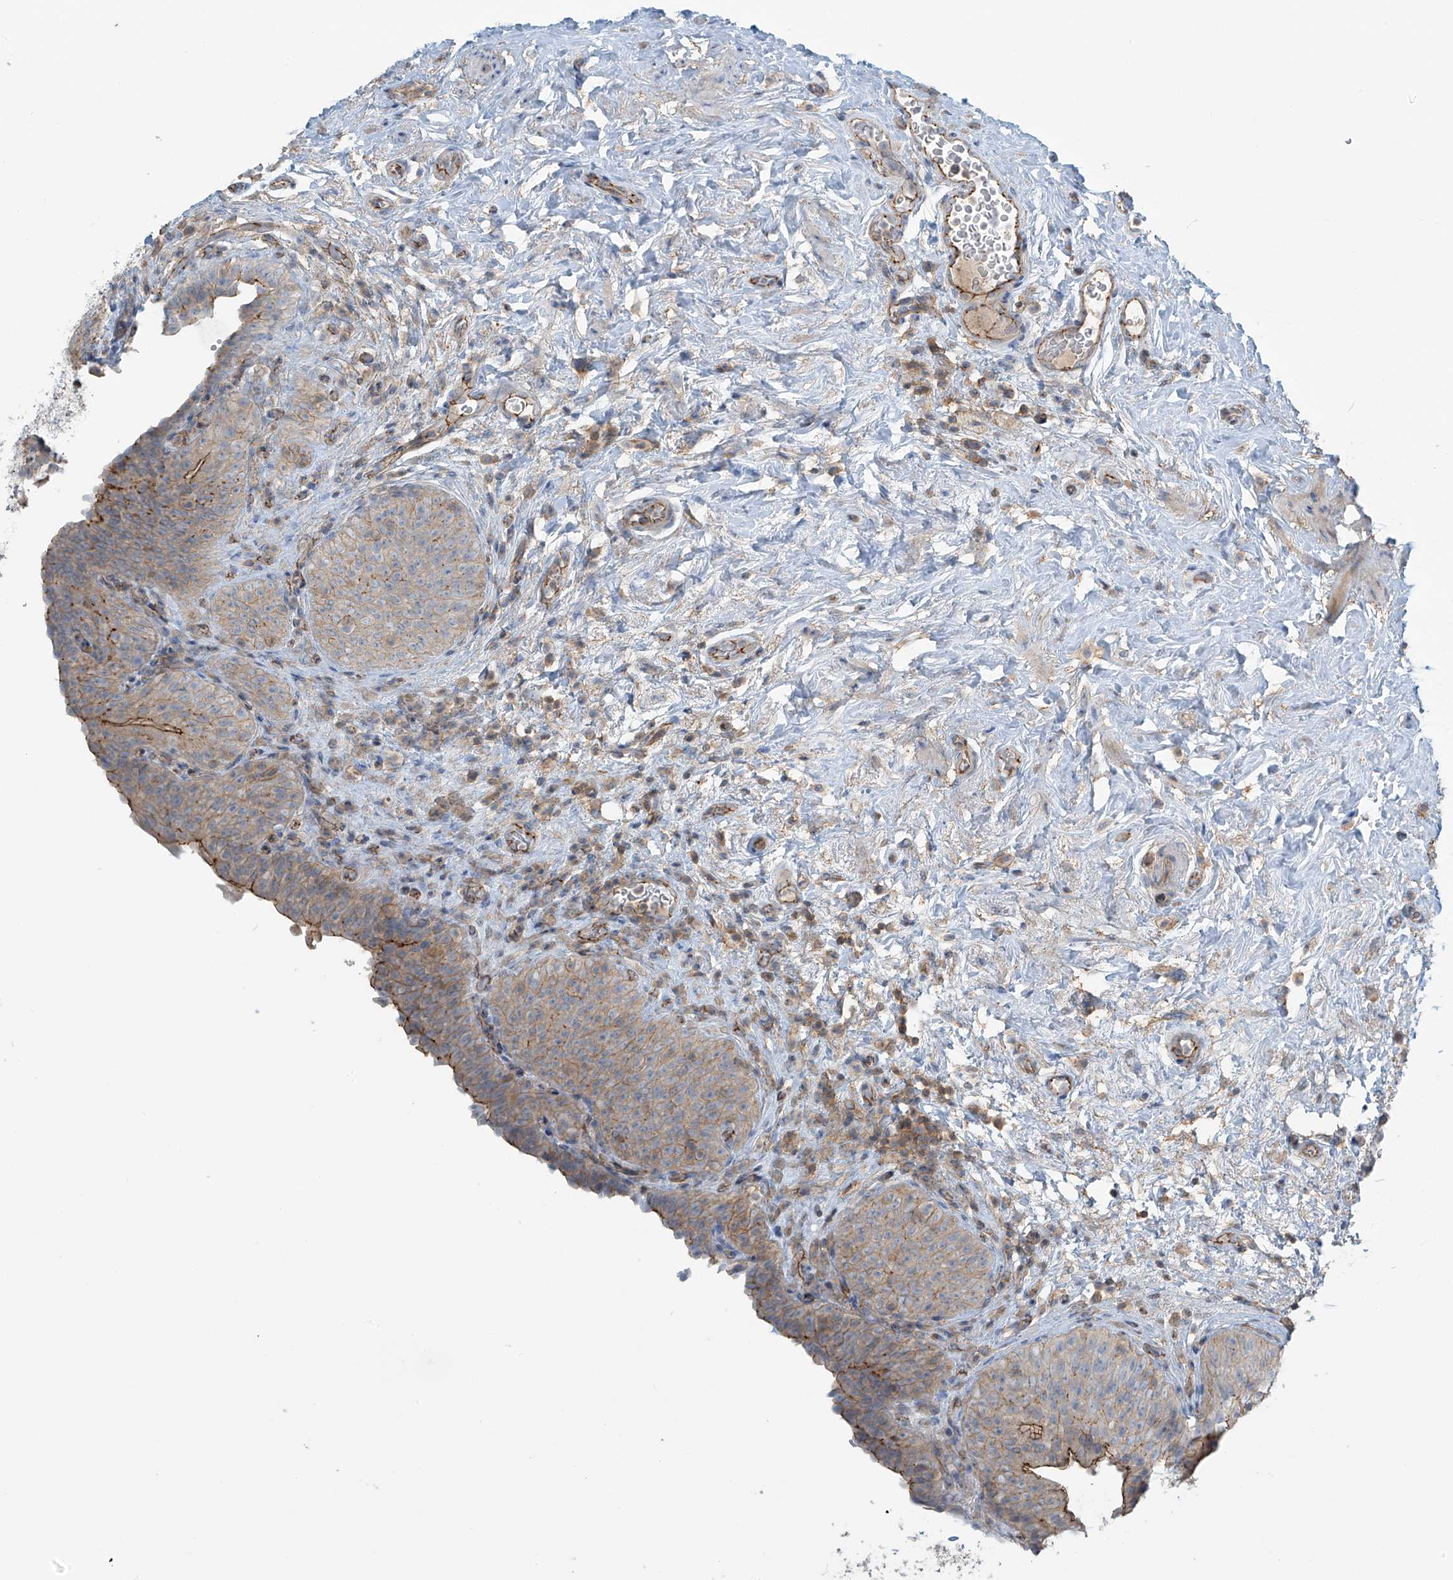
{"staining": {"intensity": "moderate", "quantity": "25%-75%", "location": "cytoplasmic/membranous"}, "tissue": "urinary bladder", "cell_type": "Urothelial cells", "image_type": "normal", "snomed": [{"axis": "morphology", "description": "Normal tissue, NOS"}, {"axis": "topography", "description": "Urinary bladder"}], "caption": "Urothelial cells show medium levels of moderate cytoplasmic/membranous staining in about 25%-75% of cells in normal urinary bladder. (Brightfield microscopy of DAB IHC at high magnification).", "gene": "SLC9A2", "patient": {"sex": "male", "age": 83}}